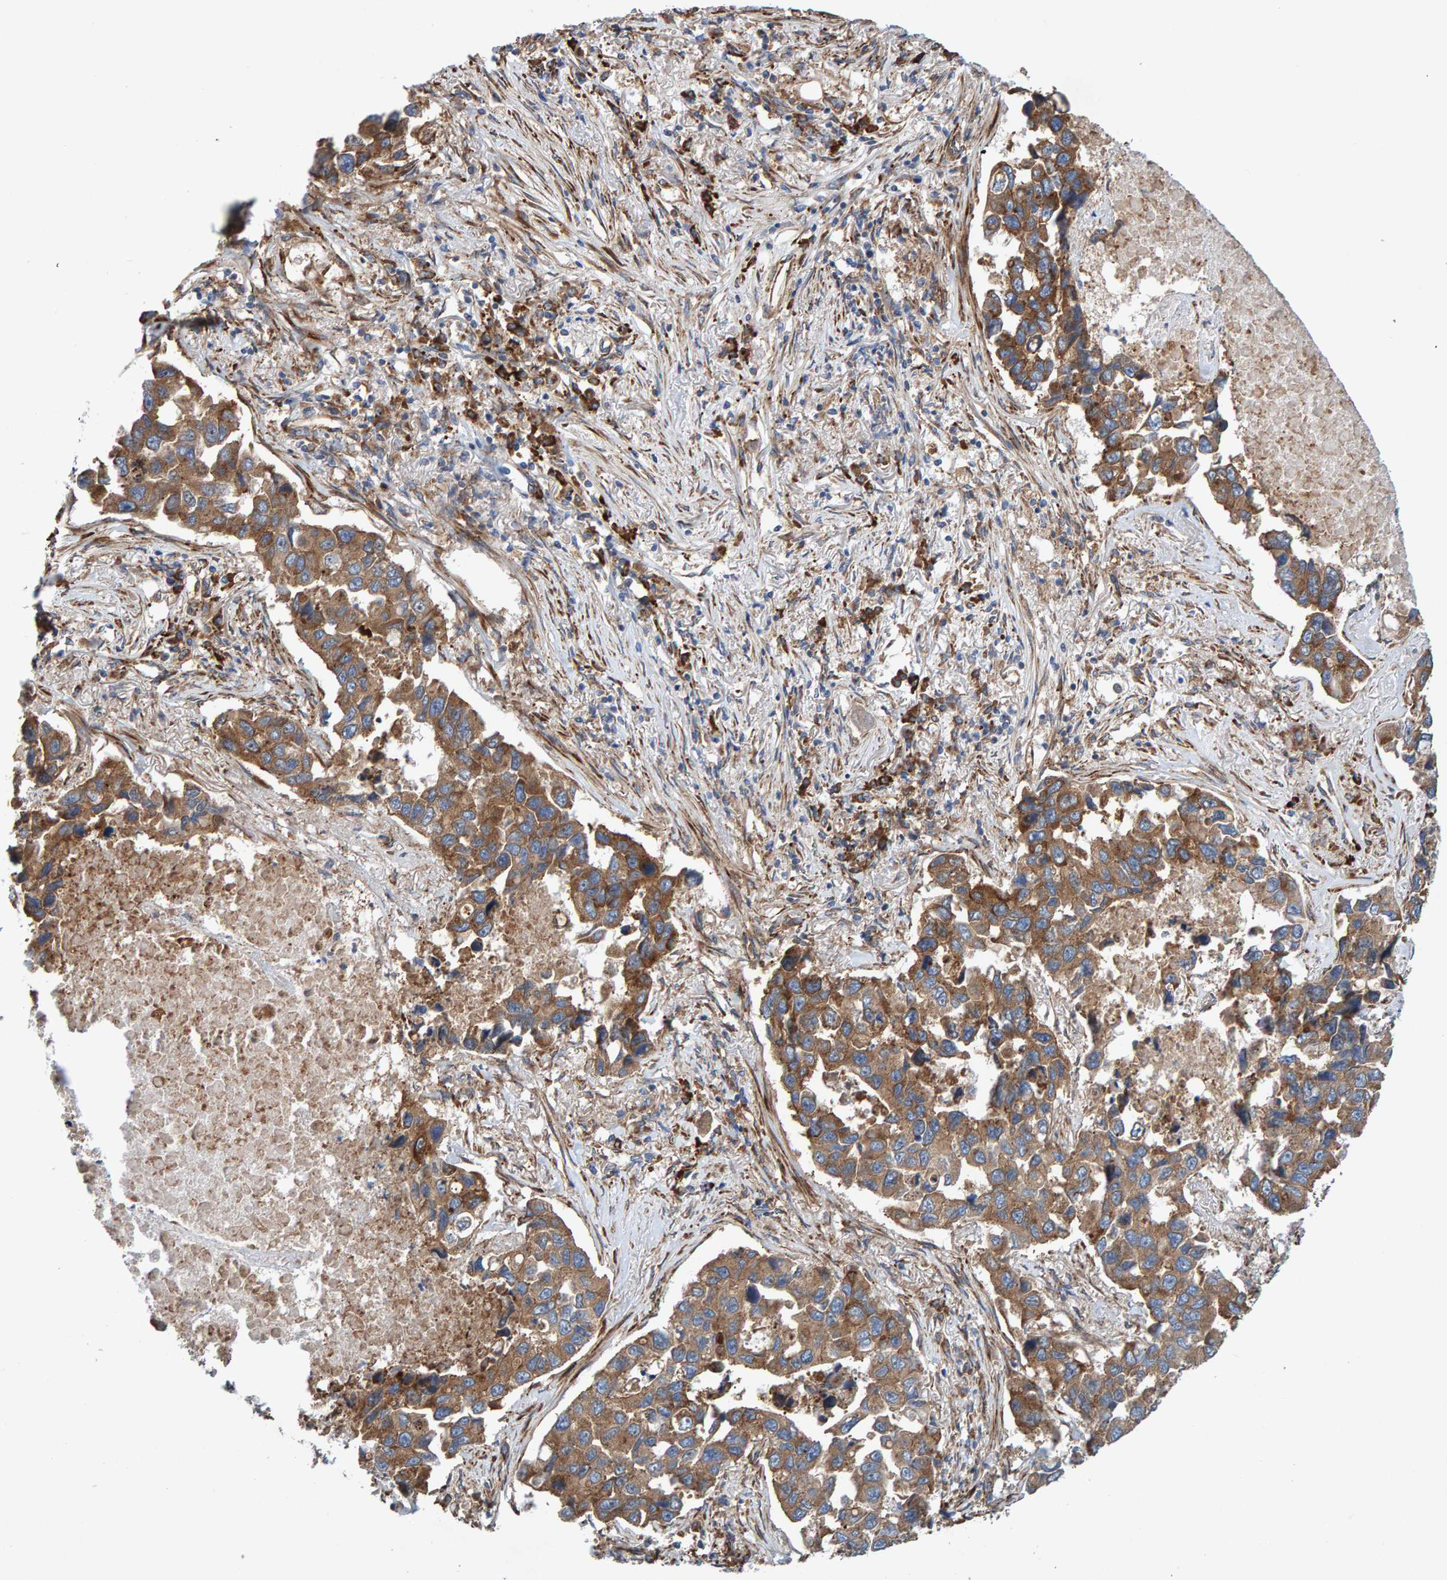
{"staining": {"intensity": "moderate", "quantity": ">75%", "location": "cytoplasmic/membranous"}, "tissue": "lung cancer", "cell_type": "Tumor cells", "image_type": "cancer", "snomed": [{"axis": "morphology", "description": "Adenocarcinoma, NOS"}, {"axis": "topography", "description": "Lung"}], "caption": "Immunohistochemical staining of lung cancer (adenocarcinoma) reveals medium levels of moderate cytoplasmic/membranous staining in about >75% of tumor cells. (IHC, brightfield microscopy, high magnification).", "gene": "KIAA0753", "patient": {"sex": "male", "age": 64}}